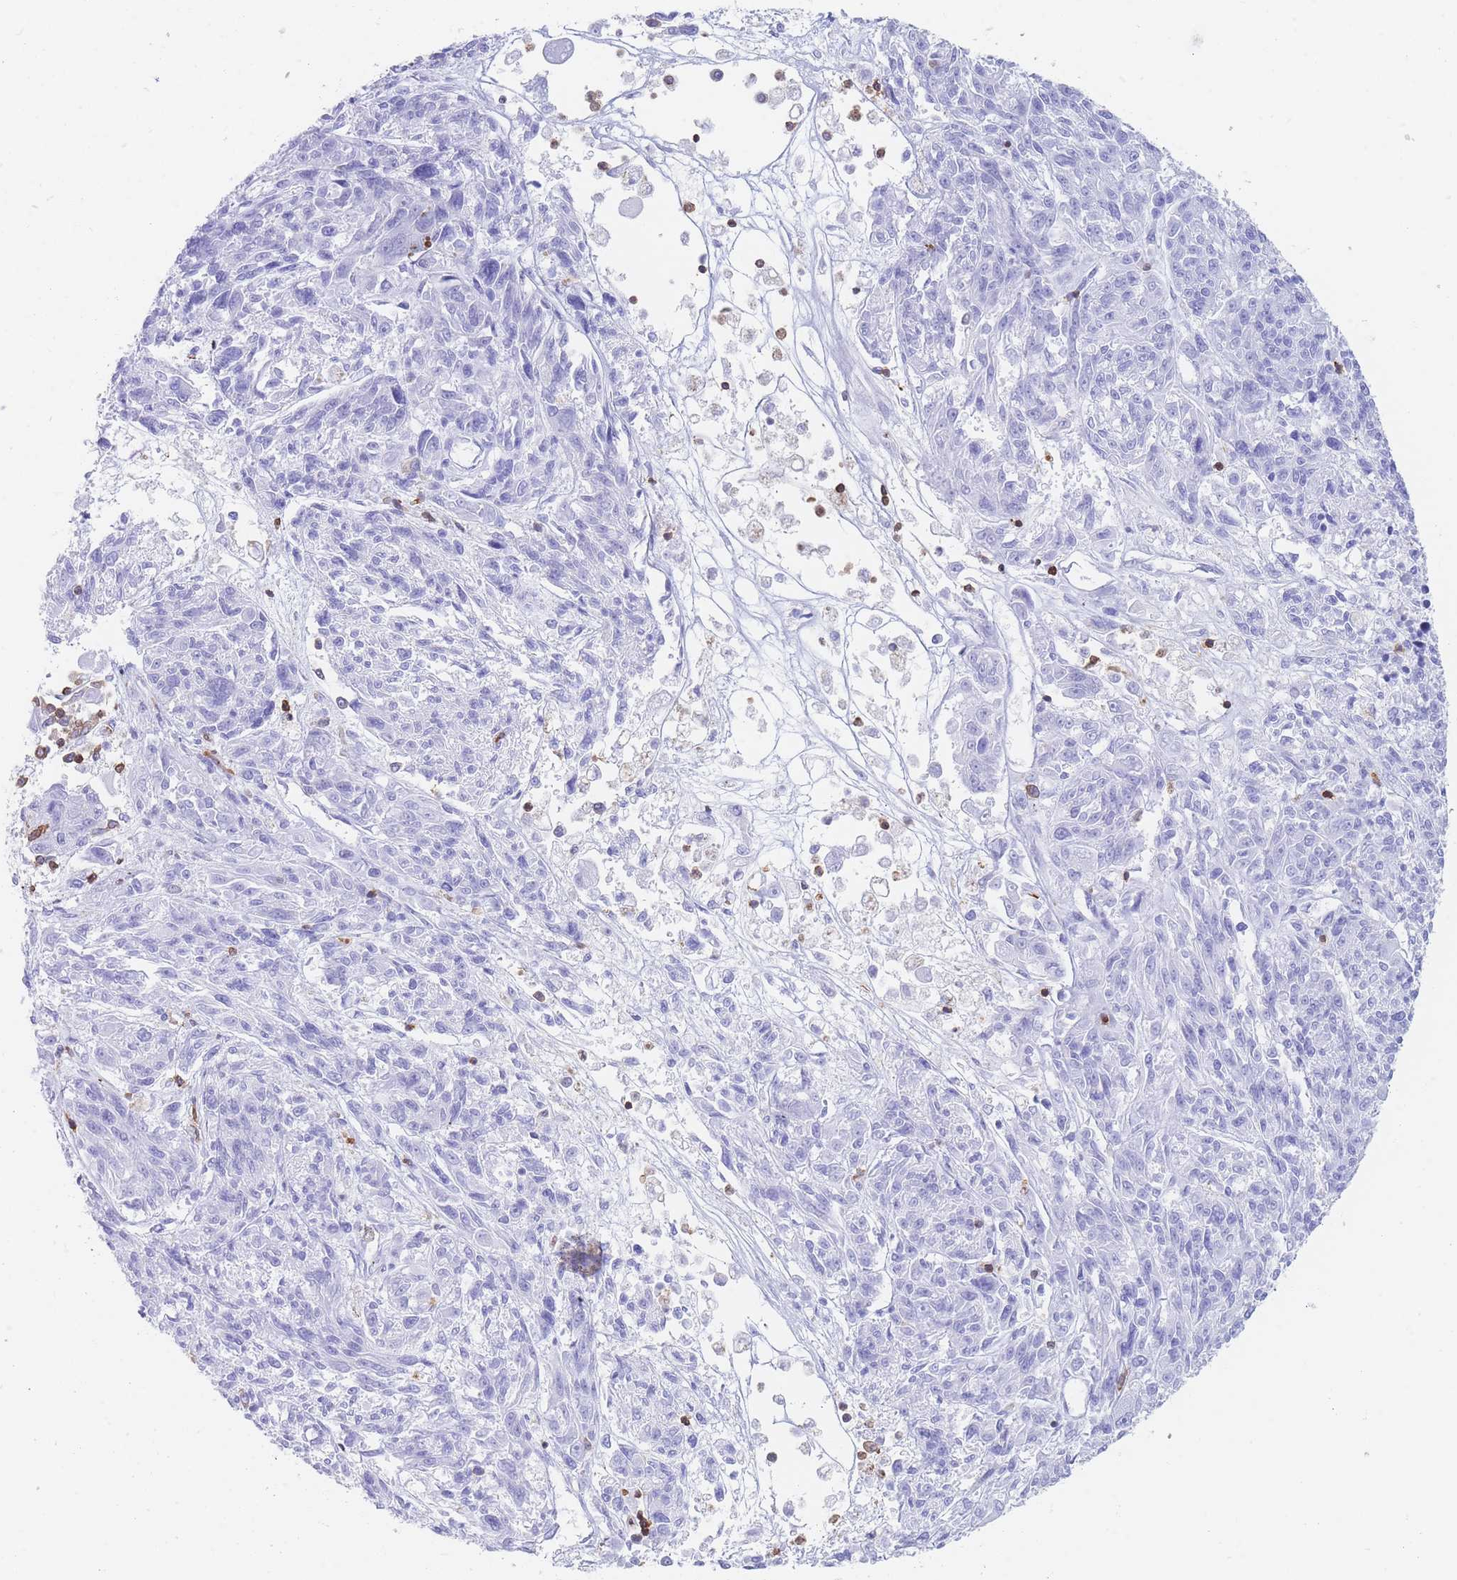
{"staining": {"intensity": "negative", "quantity": "none", "location": "none"}, "tissue": "melanoma", "cell_type": "Tumor cells", "image_type": "cancer", "snomed": [{"axis": "morphology", "description": "Malignant melanoma, NOS"}, {"axis": "topography", "description": "Skin"}], "caption": "Micrograph shows no significant protein expression in tumor cells of malignant melanoma. (Brightfield microscopy of DAB (3,3'-diaminobenzidine) immunohistochemistry at high magnification).", "gene": "CORO1A", "patient": {"sex": "male", "age": 53}}